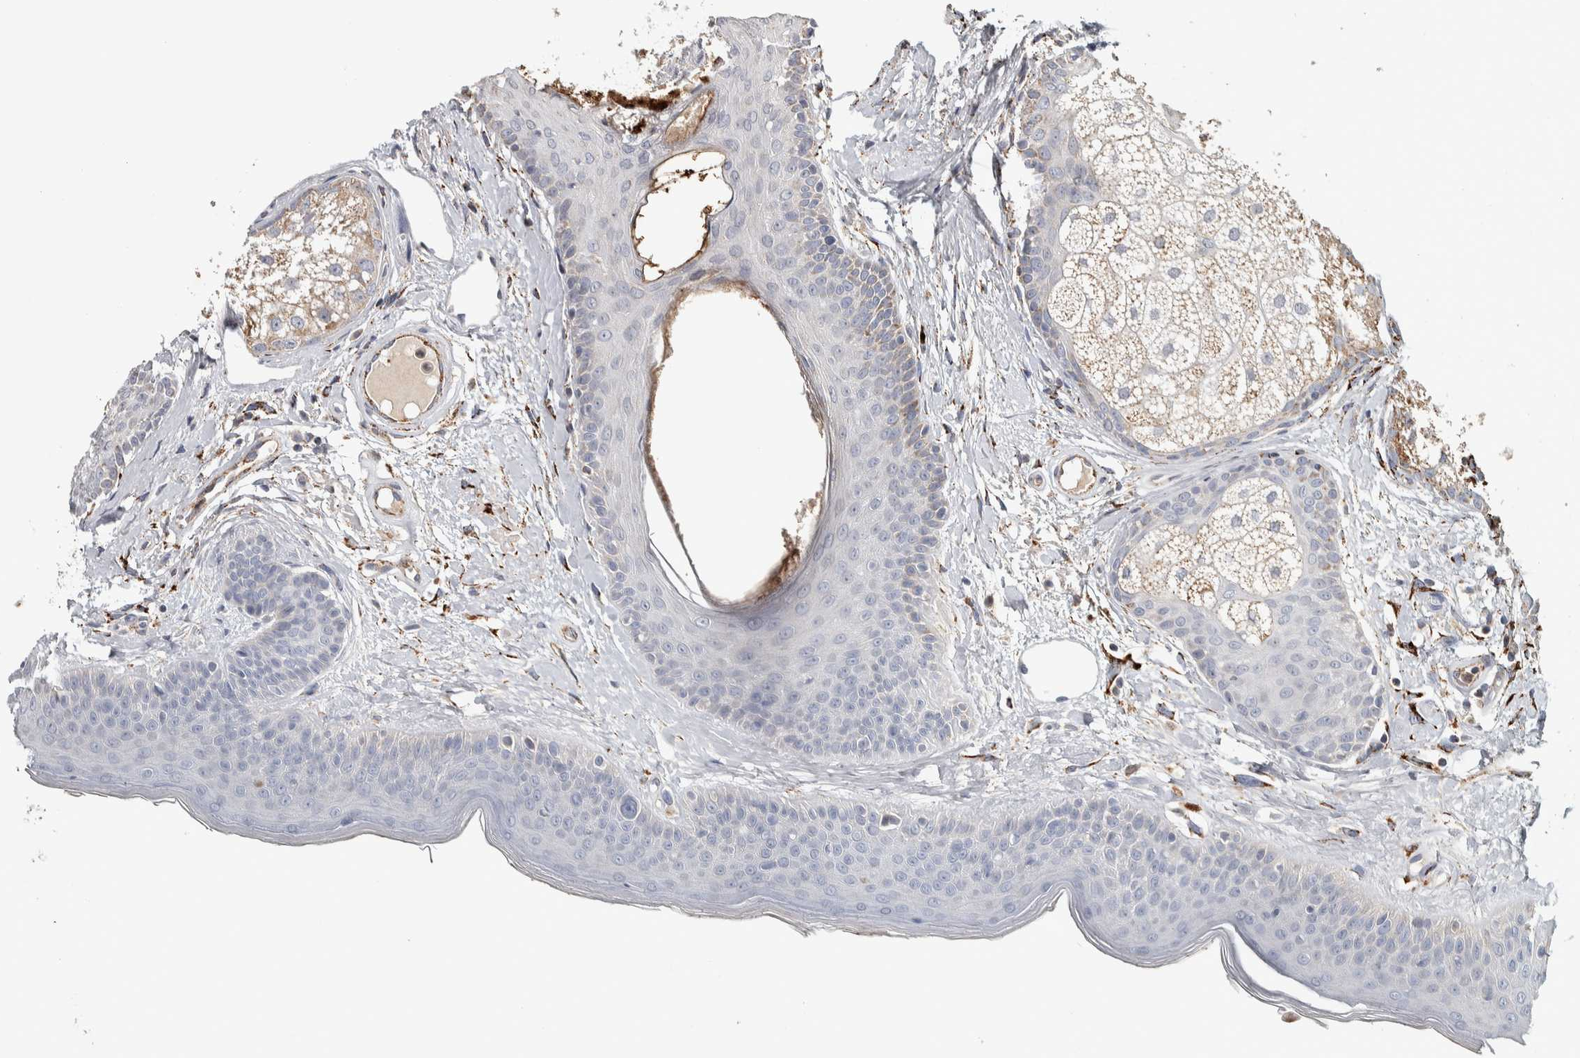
{"staining": {"intensity": "moderate", "quantity": "<25%", "location": "cytoplasmic/membranous"}, "tissue": "oral mucosa", "cell_type": "Squamous epithelial cells", "image_type": "normal", "snomed": [{"axis": "morphology", "description": "Normal tissue, NOS"}, {"axis": "topography", "description": "Skin"}, {"axis": "topography", "description": "Oral tissue"}], "caption": "This photomicrograph exhibits benign oral mucosa stained with immunohistochemistry to label a protein in brown. The cytoplasmic/membranous of squamous epithelial cells show moderate positivity for the protein. Nuclei are counter-stained blue.", "gene": "FAM78A", "patient": {"sex": "male", "age": 84}}